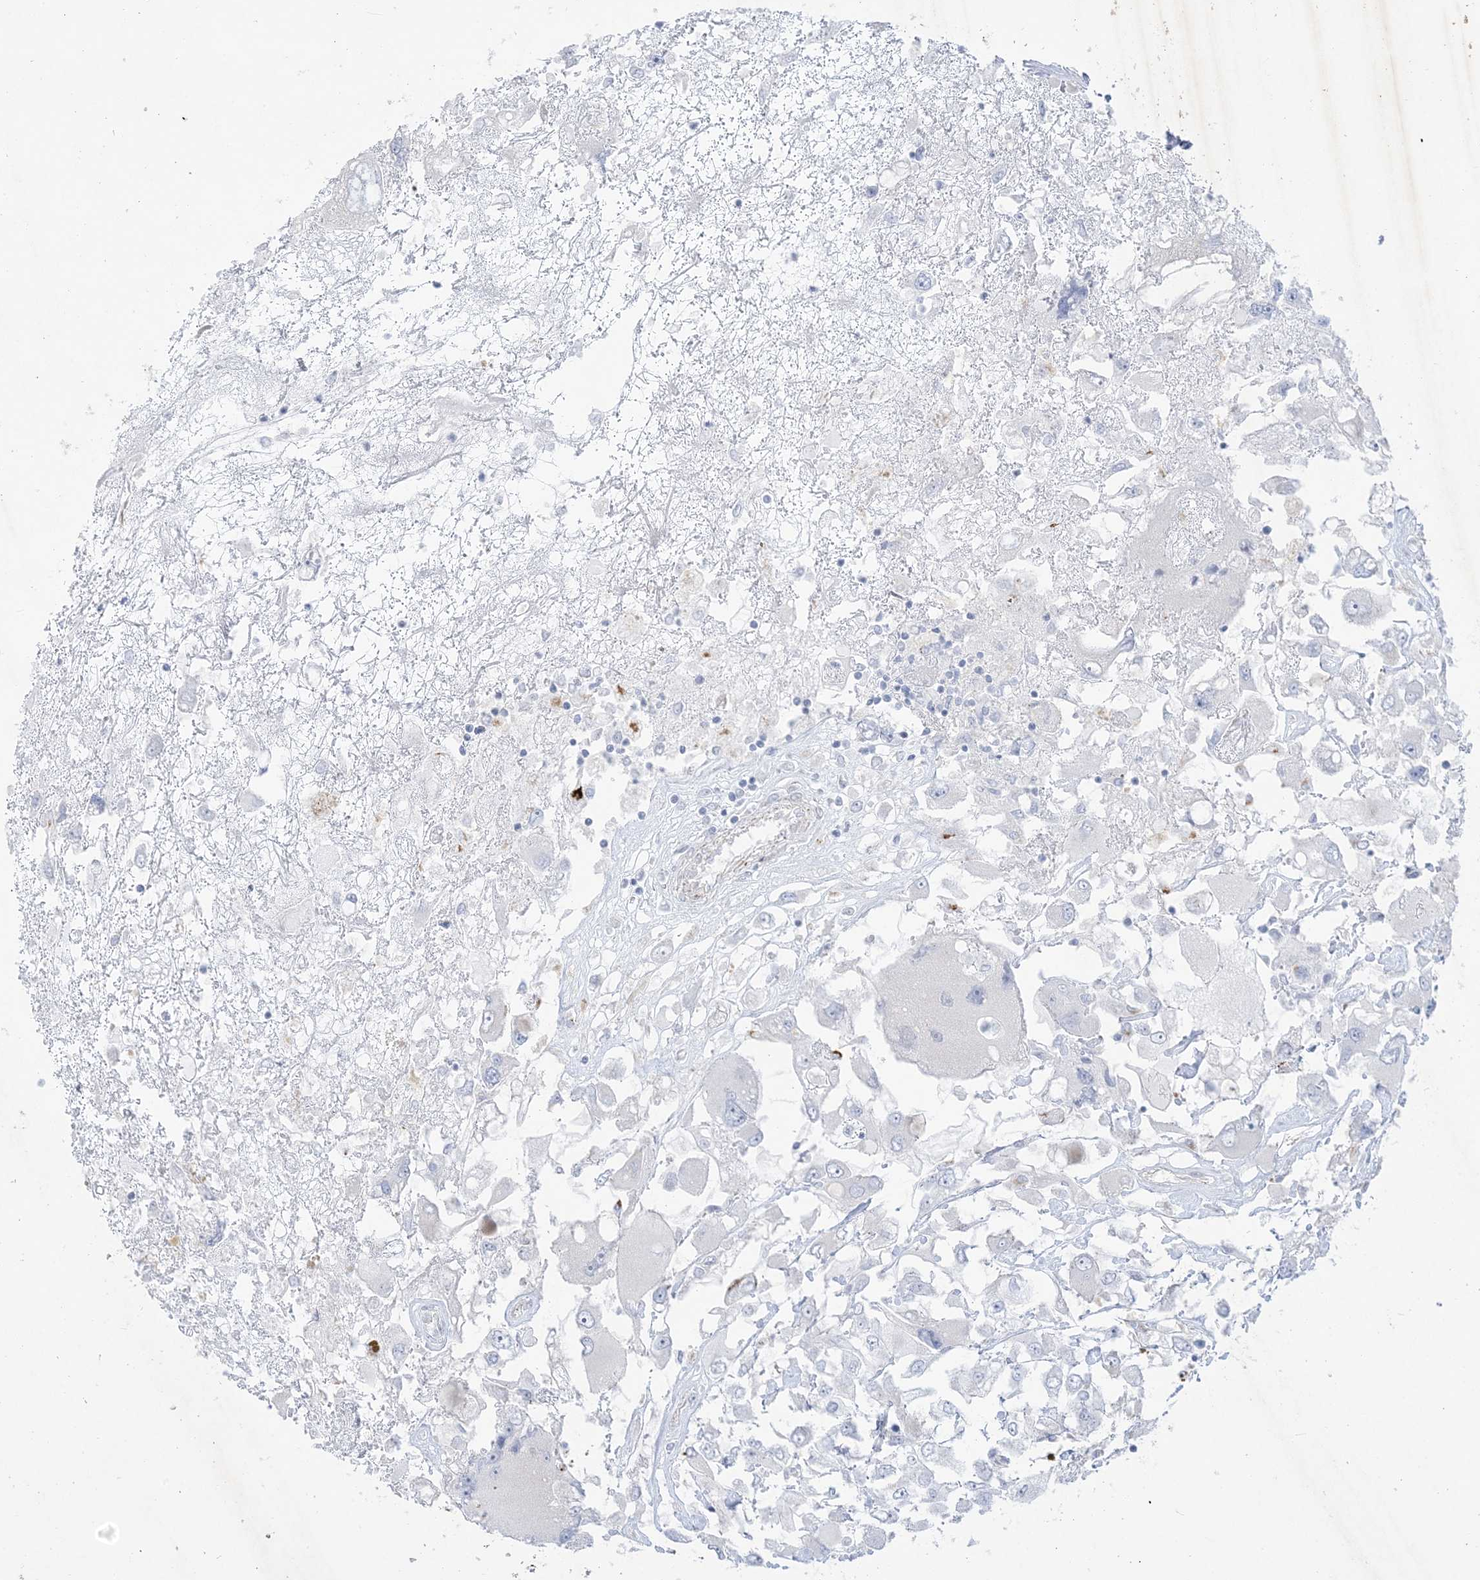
{"staining": {"intensity": "negative", "quantity": "none", "location": "none"}, "tissue": "renal cancer", "cell_type": "Tumor cells", "image_type": "cancer", "snomed": [{"axis": "morphology", "description": "Adenocarcinoma, NOS"}, {"axis": "topography", "description": "Kidney"}], "caption": "The IHC micrograph has no significant positivity in tumor cells of renal cancer tissue.", "gene": "B3GNT7", "patient": {"sex": "female", "age": 52}}